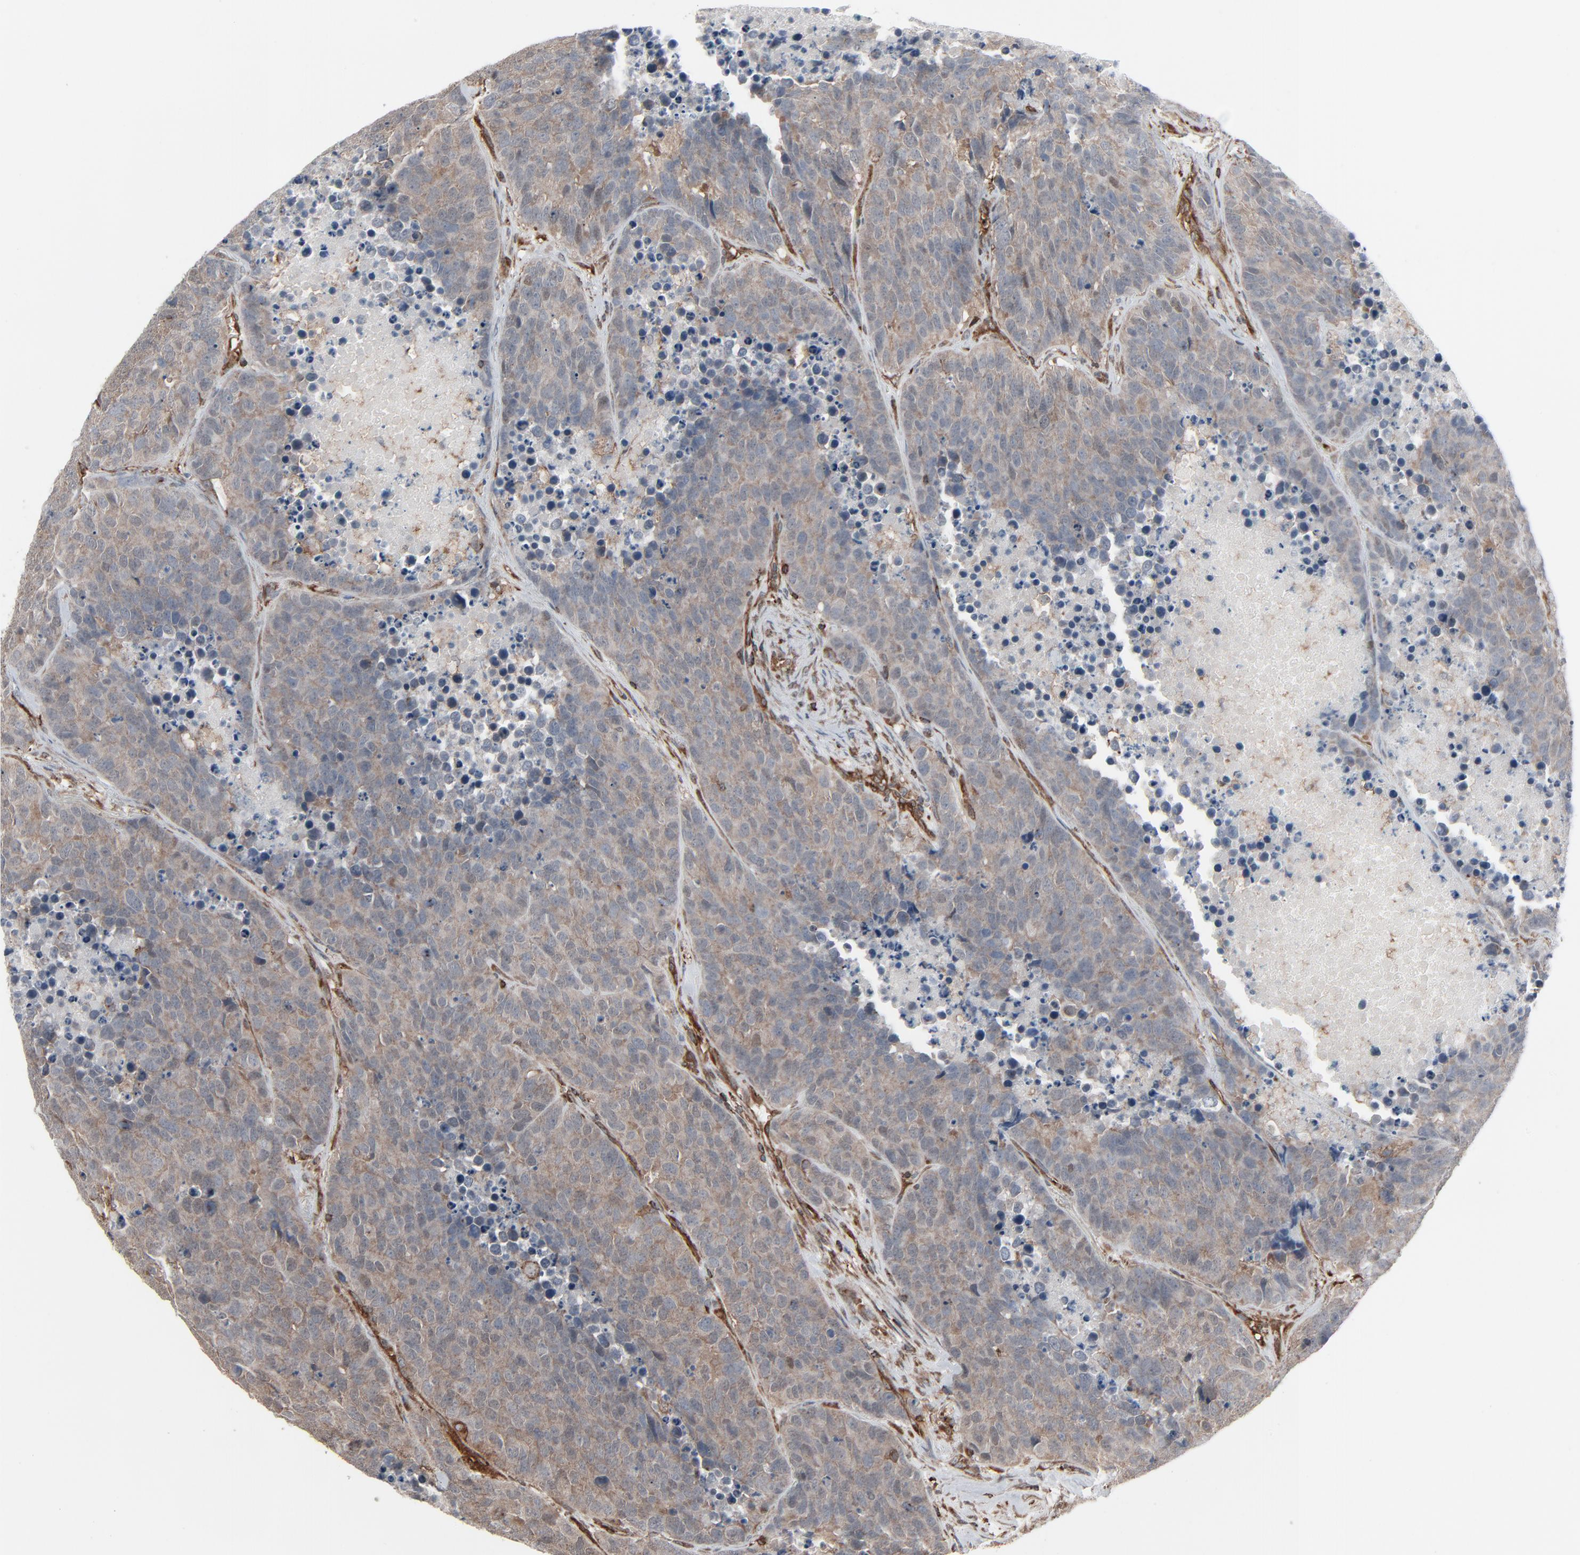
{"staining": {"intensity": "weak", "quantity": "25%-75%", "location": "cytoplasmic/membranous"}, "tissue": "carcinoid", "cell_type": "Tumor cells", "image_type": "cancer", "snomed": [{"axis": "morphology", "description": "Carcinoid, malignant, NOS"}, {"axis": "topography", "description": "Lung"}], "caption": "Immunohistochemical staining of human carcinoid displays low levels of weak cytoplasmic/membranous protein staining in about 25%-75% of tumor cells.", "gene": "OPTN", "patient": {"sex": "male", "age": 60}}